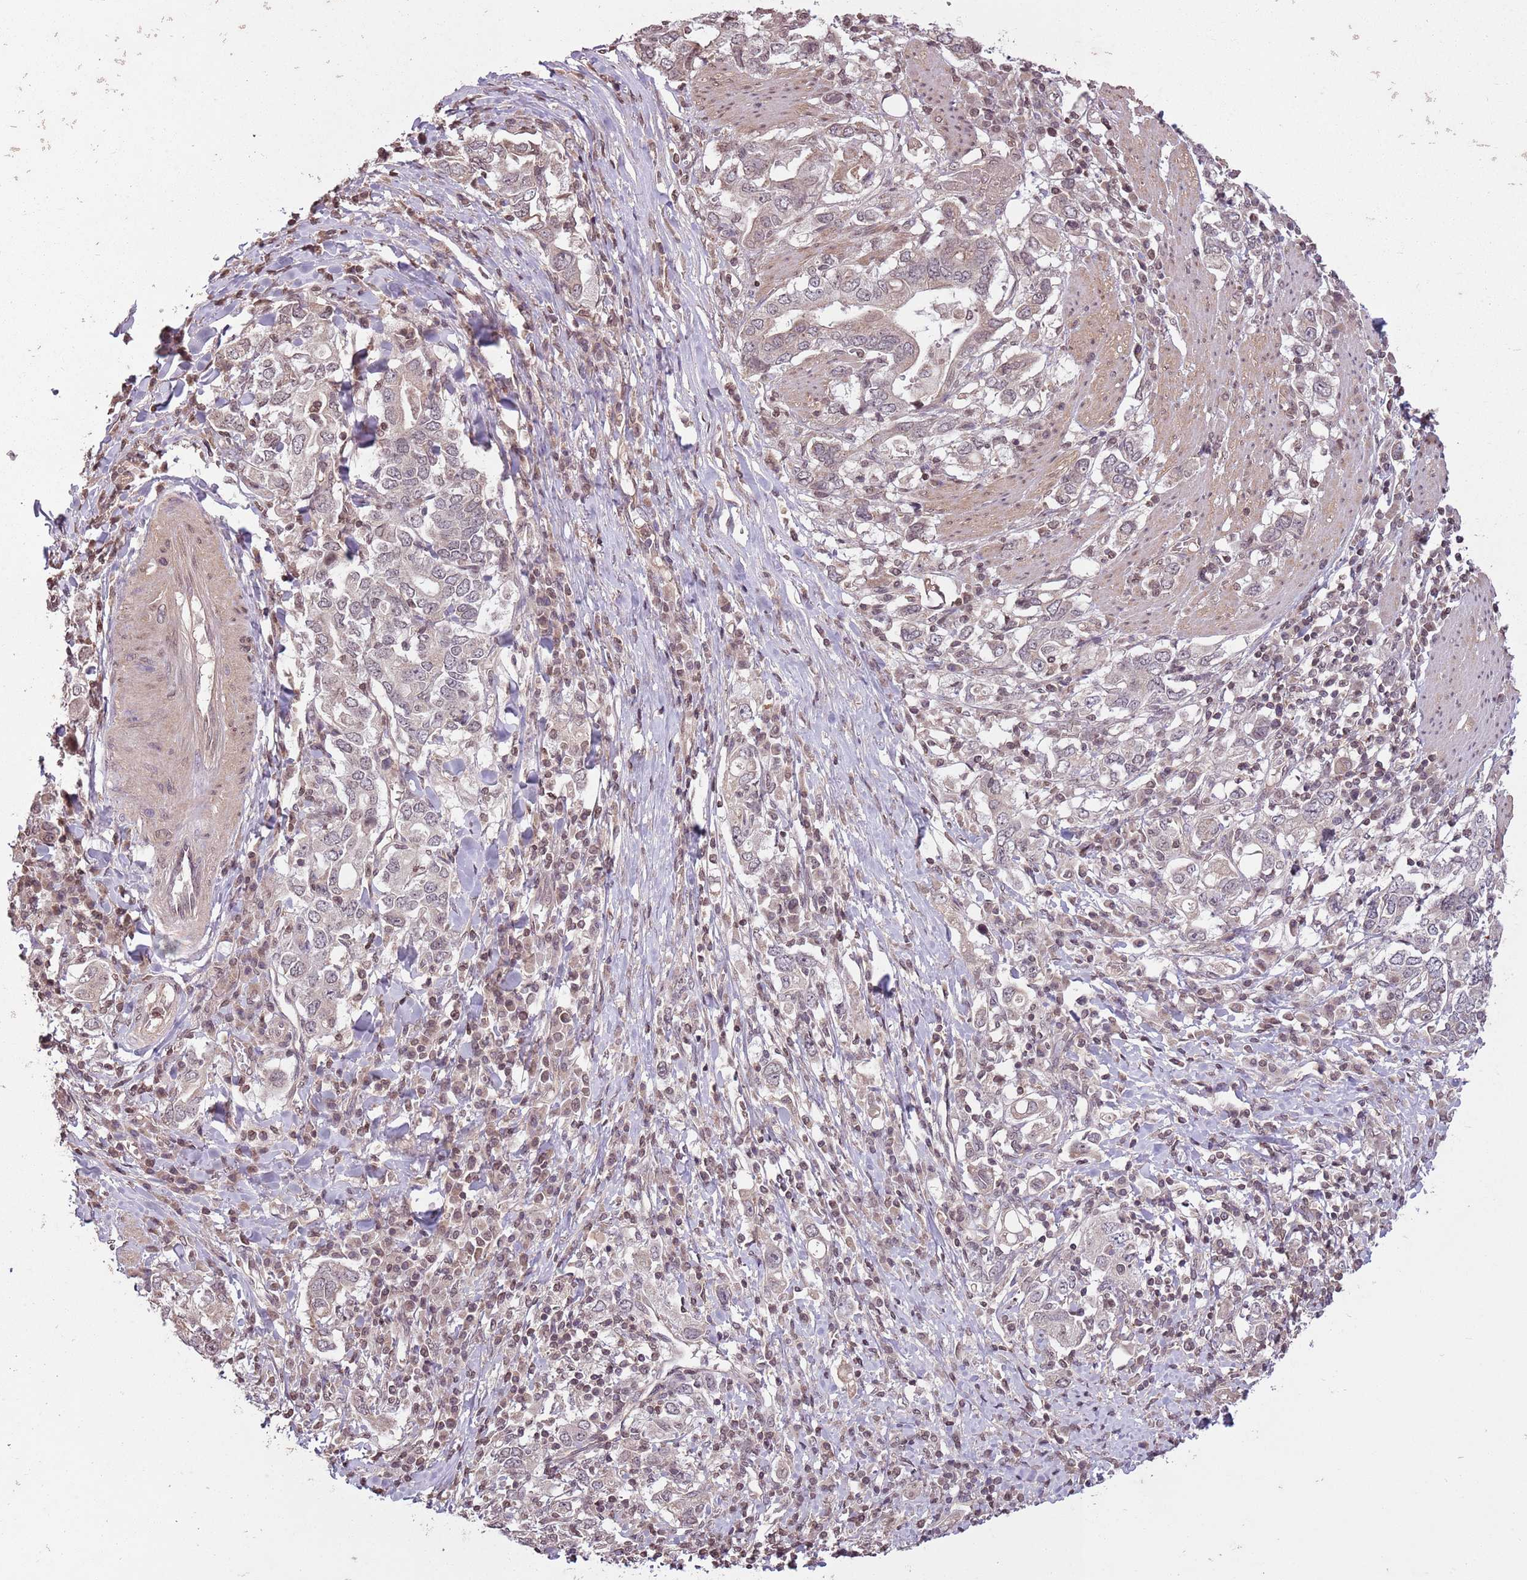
{"staining": {"intensity": "weak", "quantity": "<25%", "location": "cytoplasmic/membranous"}, "tissue": "stomach cancer", "cell_type": "Tumor cells", "image_type": "cancer", "snomed": [{"axis": "morphology", "description": "Adenocarcinoma, NOS"}, {"axis": "topography", "description": "Stomach, upper"}, {"axis": "topography", "description": "Stomach"}], "caption": "High power microscopy image of an immunohistochemistry histopathology image of adenocarcinoma (stomach), revealing no significant positivity in tumor cells.", "gene": "CAPN9", "patient": {"sex": "male", "age": 62}}